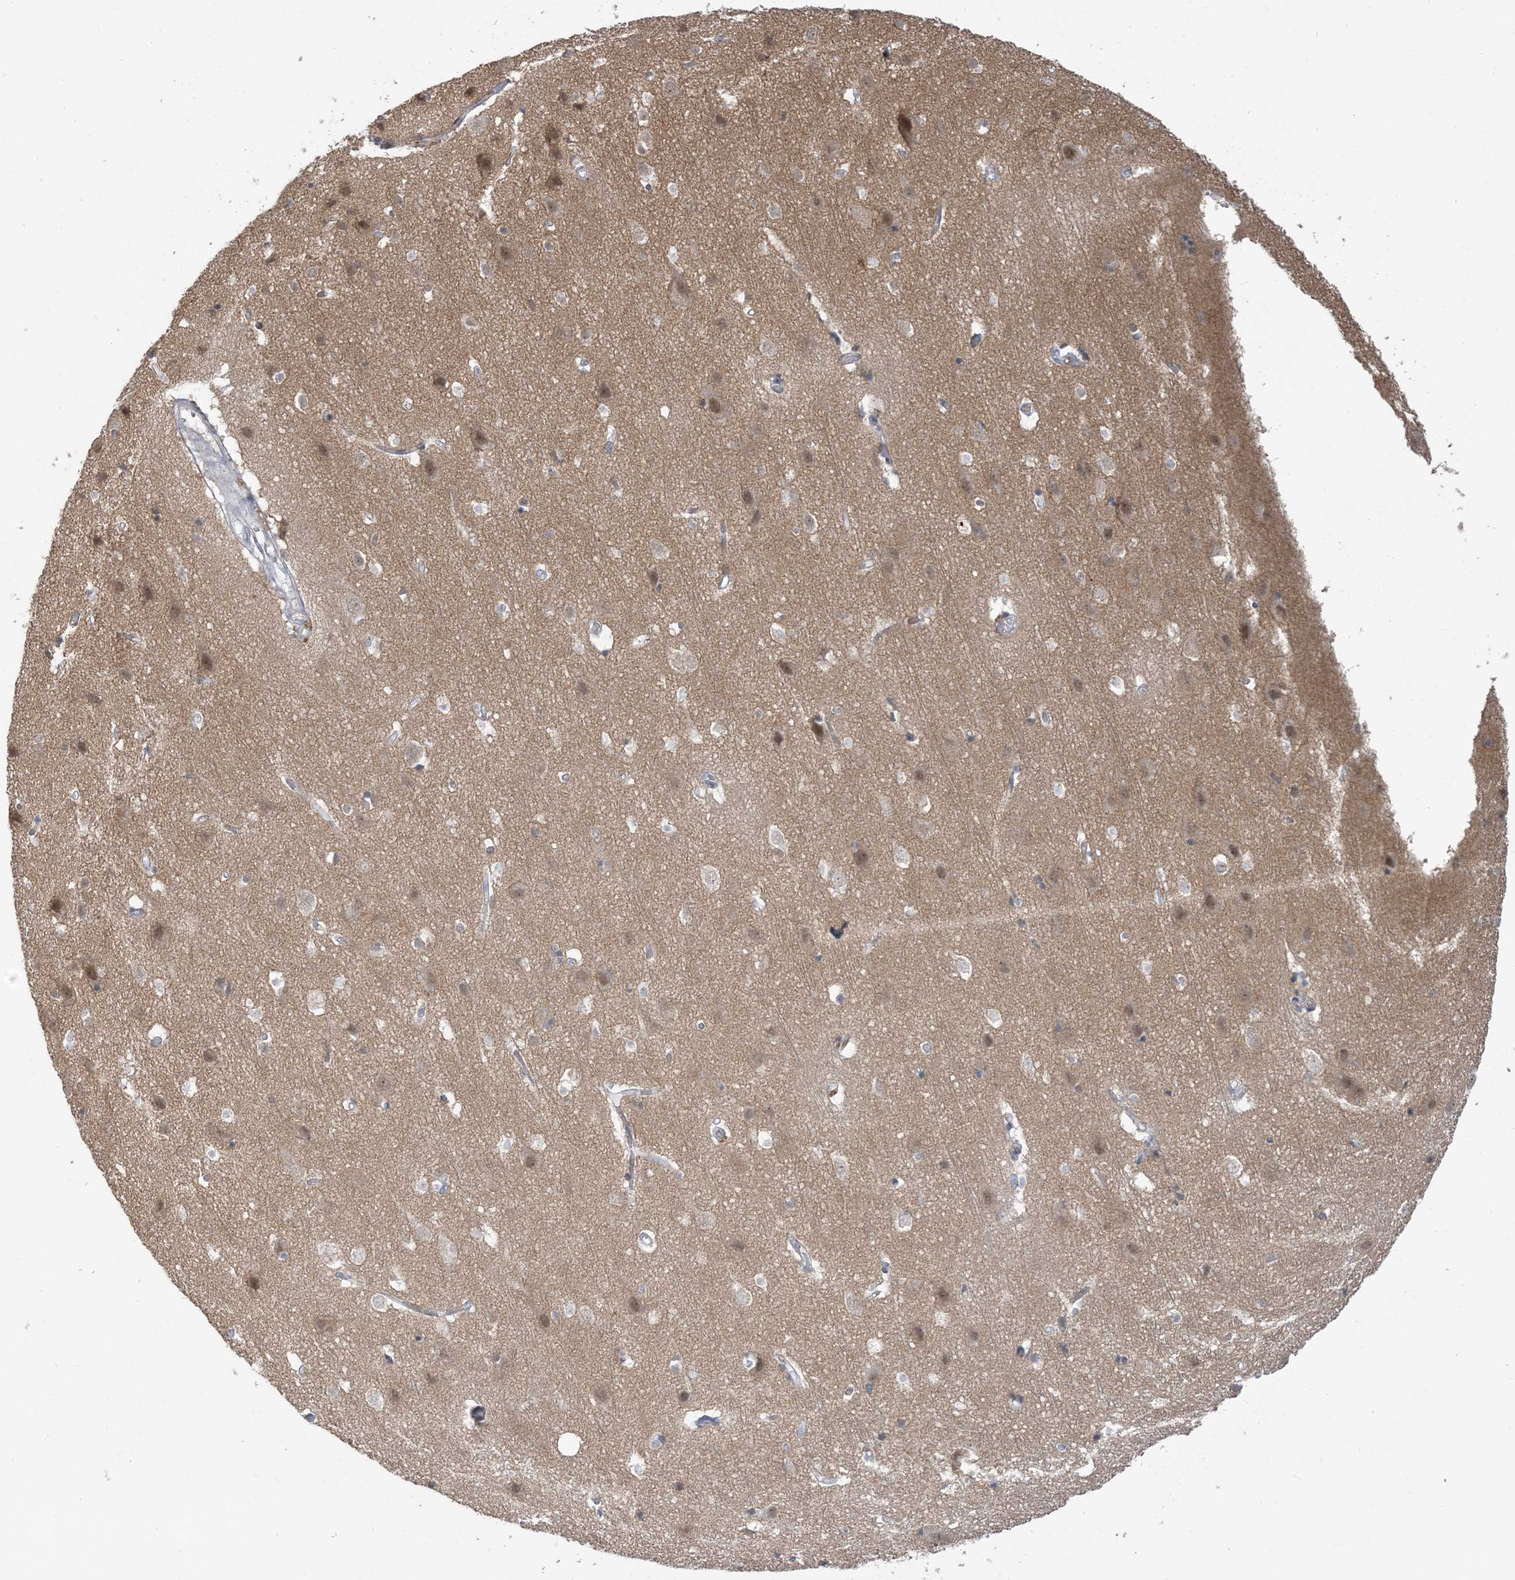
{"staining": {"intensity": "negative", "quantity": "none", "location": "none"}, "tissue": "cerebral cortex", "cell_type": "Endothelial cells", "image_type": "normal", "snomed": [{"axis": "morphology", "description": "Normal tissue, NOS"}, {"axis": "topography", "description": "Cerebral cortex"}], "caption": "High magnification brightfield microscopy of unremarkable cerebral cortex stained with DAB (brown) and counterstained with hematoxylin (blue): endothelial cells show no significant expression. (DAB immunohistochemistry visualized using brightfield microscopy, high magnification).", "gene": "PRRT3", "patient": {"sex": "male", "age": 54}}